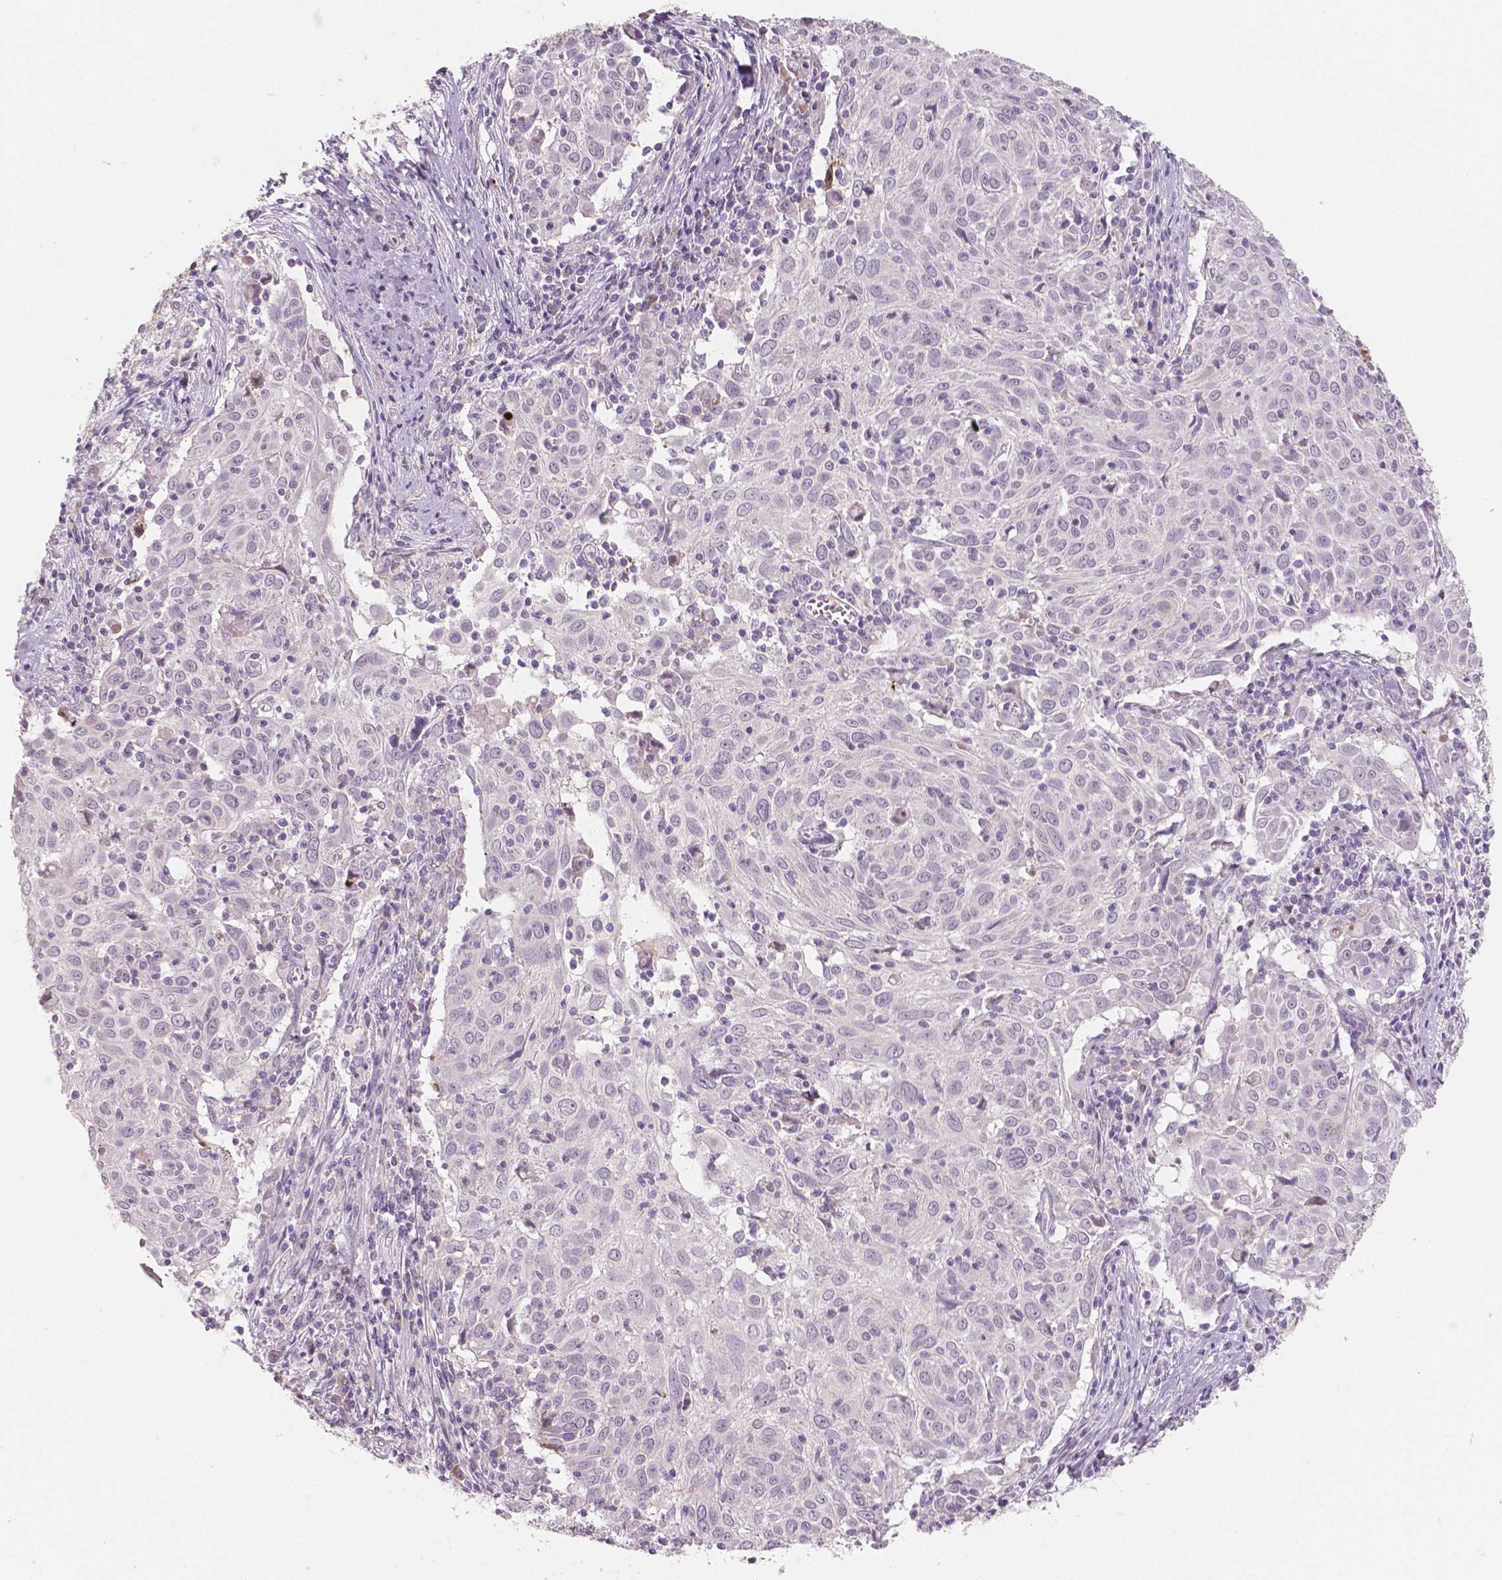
{"staining": {"intensity": "negative", "quantity": "none", "location": "none"}, "tissue": "cervical cancer", "cell_type": "Tumor cells", "image_type": "cancer", "snomed": [{"axis": "morphology", "description": "Squamous cell carcinoma, NOS"}, {"axis": "topography", "description": "Cervix"}], "caption": "Immunohistochemistry (IHC) of human cervical cancer demonstrates no positivity in tumor cells.", "gene": "APOA4", "patient": {"sex": "female", "age": 39}}